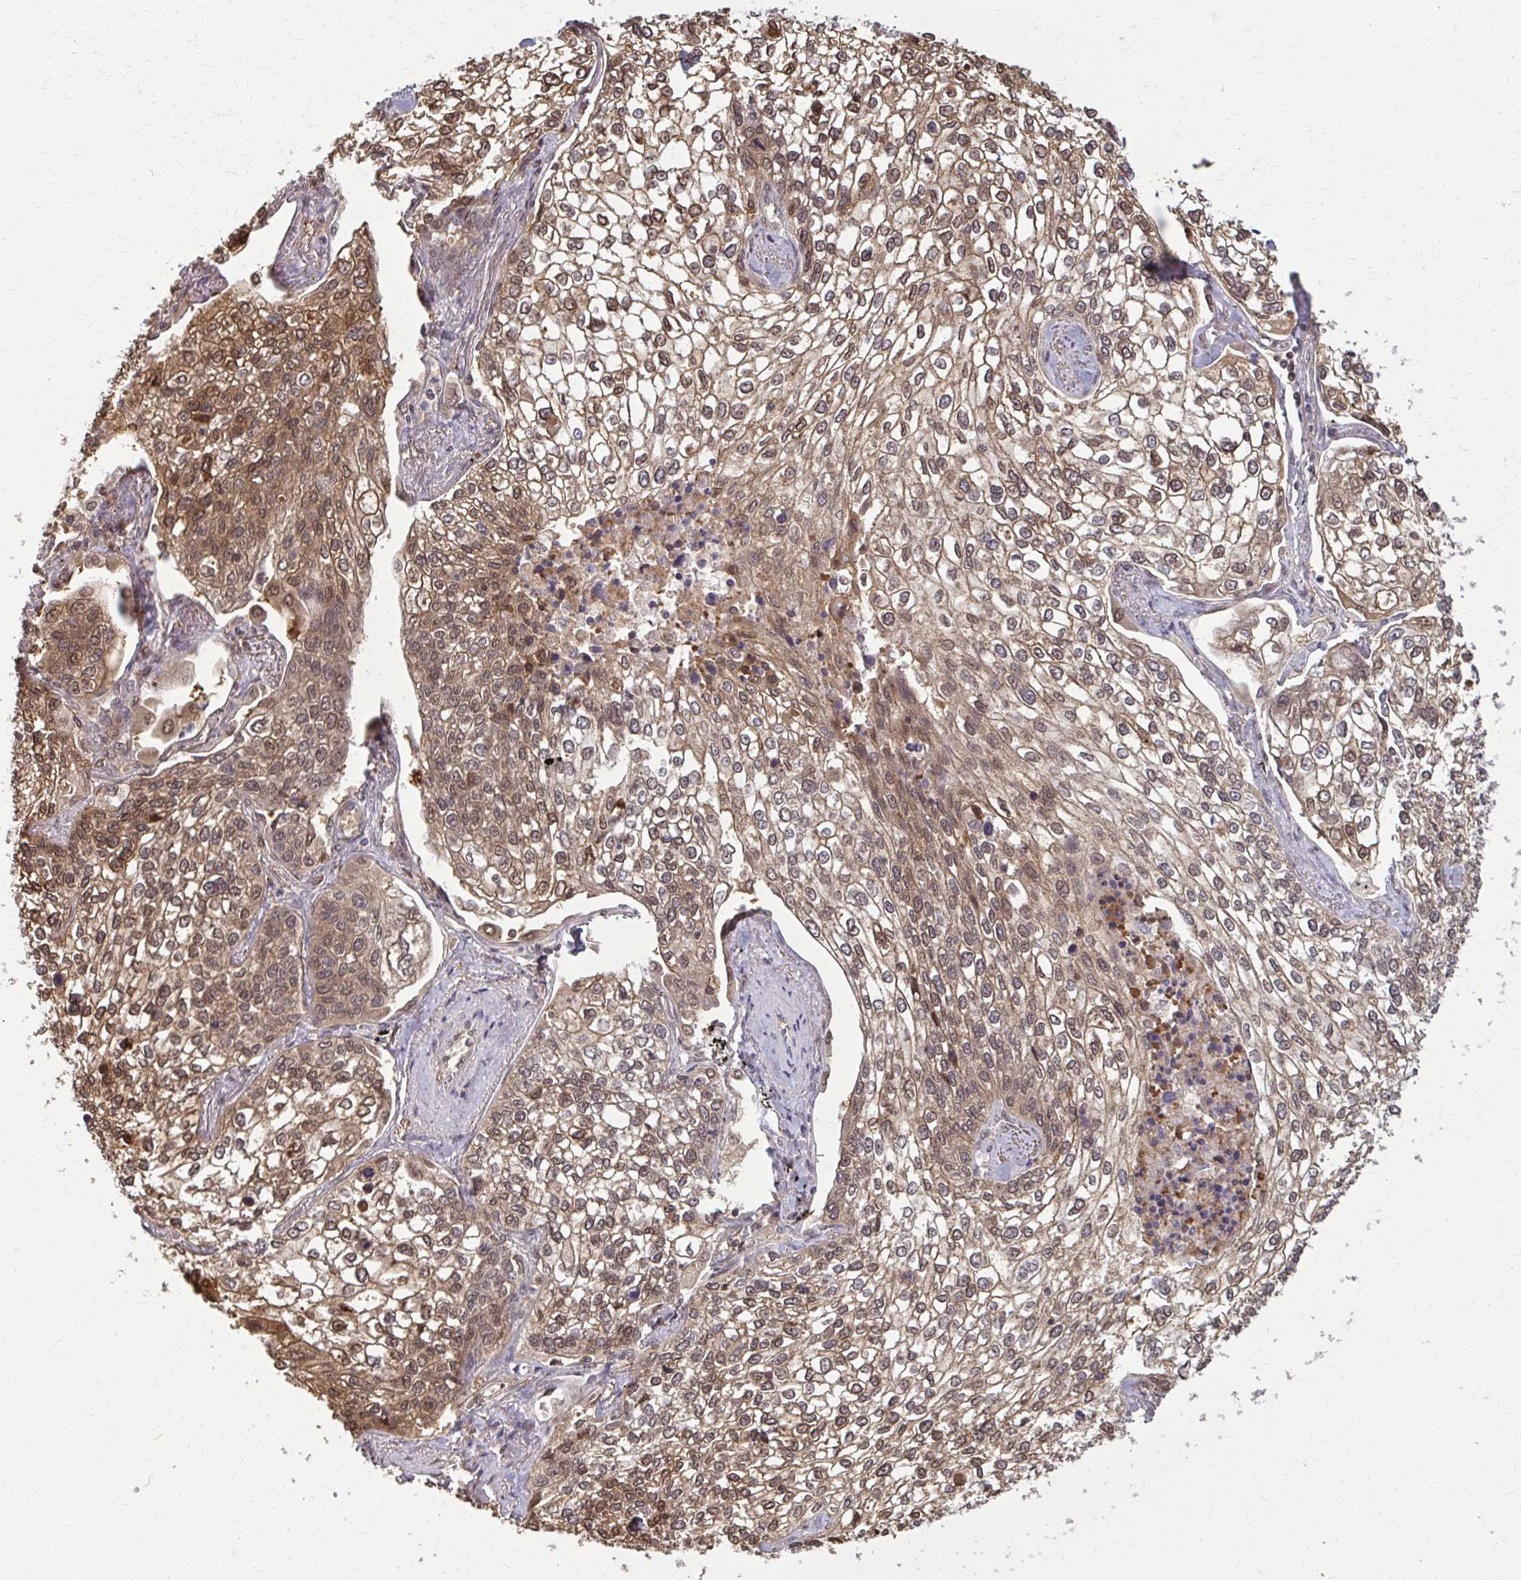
{"staining": {"intensity": "moderate", "quantity": ">75%", "location": "cytoplasmic/membranous,nuclear"}, "tissue": "lung cancer", "cell_type": "Tumor cells", "image_type": "cancer", "snomed": [{"axis": "morphology", "description": "Squamous cell carcinoma, NOS"}, {"axis": "topography", "description": "Lung"}], "caption": "Protein analysis of lung cancer tissue demonstrates moderate cytoplasmic/membranous and nuclear staining in approximately >75% of tumor cells. The protein of interest is shown in brown color, while the nuclei are stained blue.", "gene": "MDH1", "patient": {"sex": "male", "age": 74}}